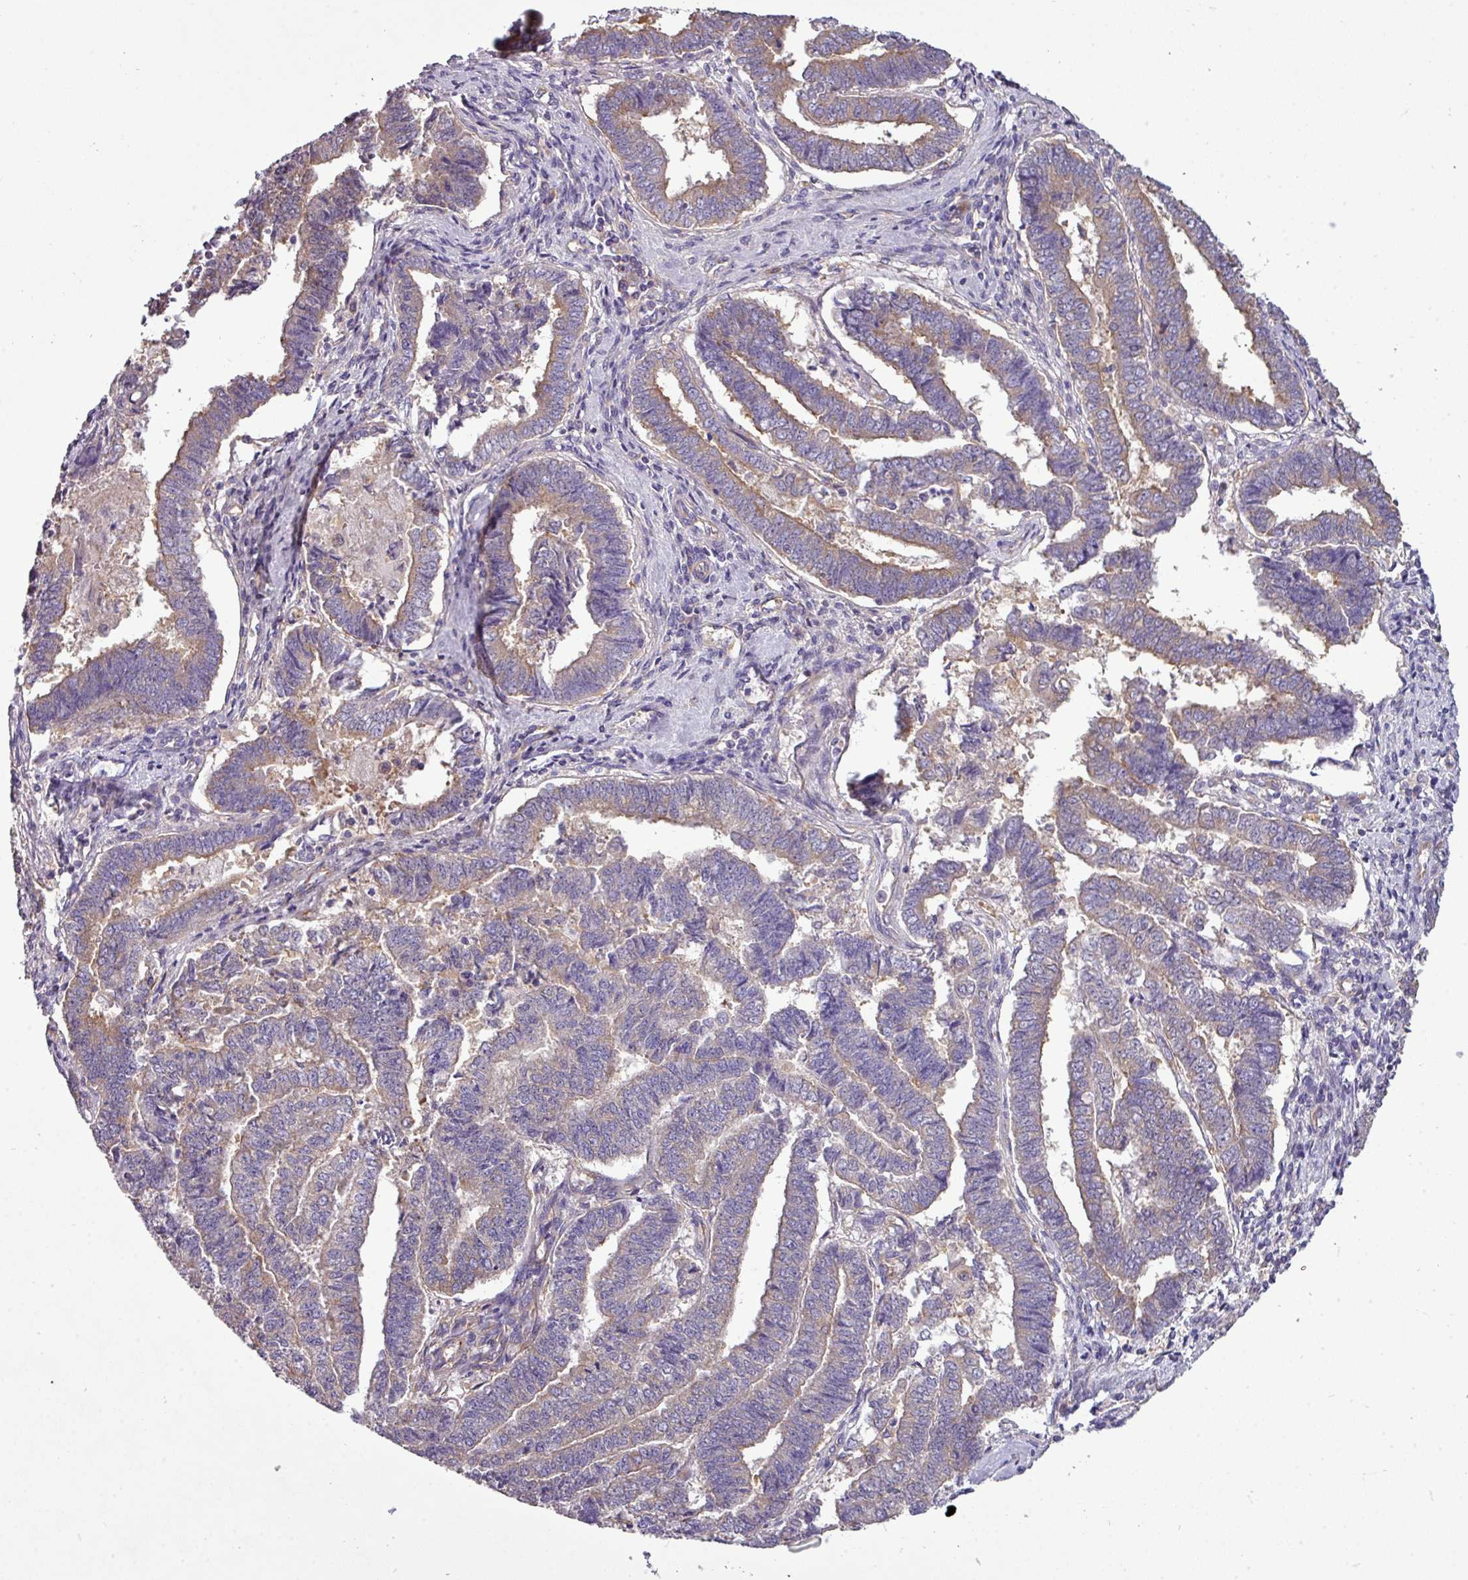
{"staining": {"intensity": "weak", "quantity": ">75%", "location": "cytoplasmic/membranous"}, "tissue": "endometrial cancer", "cell_type": "Tumor cells", "image_type": "cancer", "snomed": [{"axis": "morphology", "description": "Adenocarcinoma, NOS"}, {"axis": "topography", "description": "Endometrium"}], "caption": "Endometrial cancer (adenocarcinoma) tissue demonstrates weak cytoplasmic/membranous staining in about >75% of tumor cells The protein of interest is stained brown, and the nuclei are stained in blue (DAB (3,3'-diaminobenzidine) IHC with brightfield microscopy, high magnification).", "gene": "DNAAF9", "patient": {"sex": "female", "age": 72}}